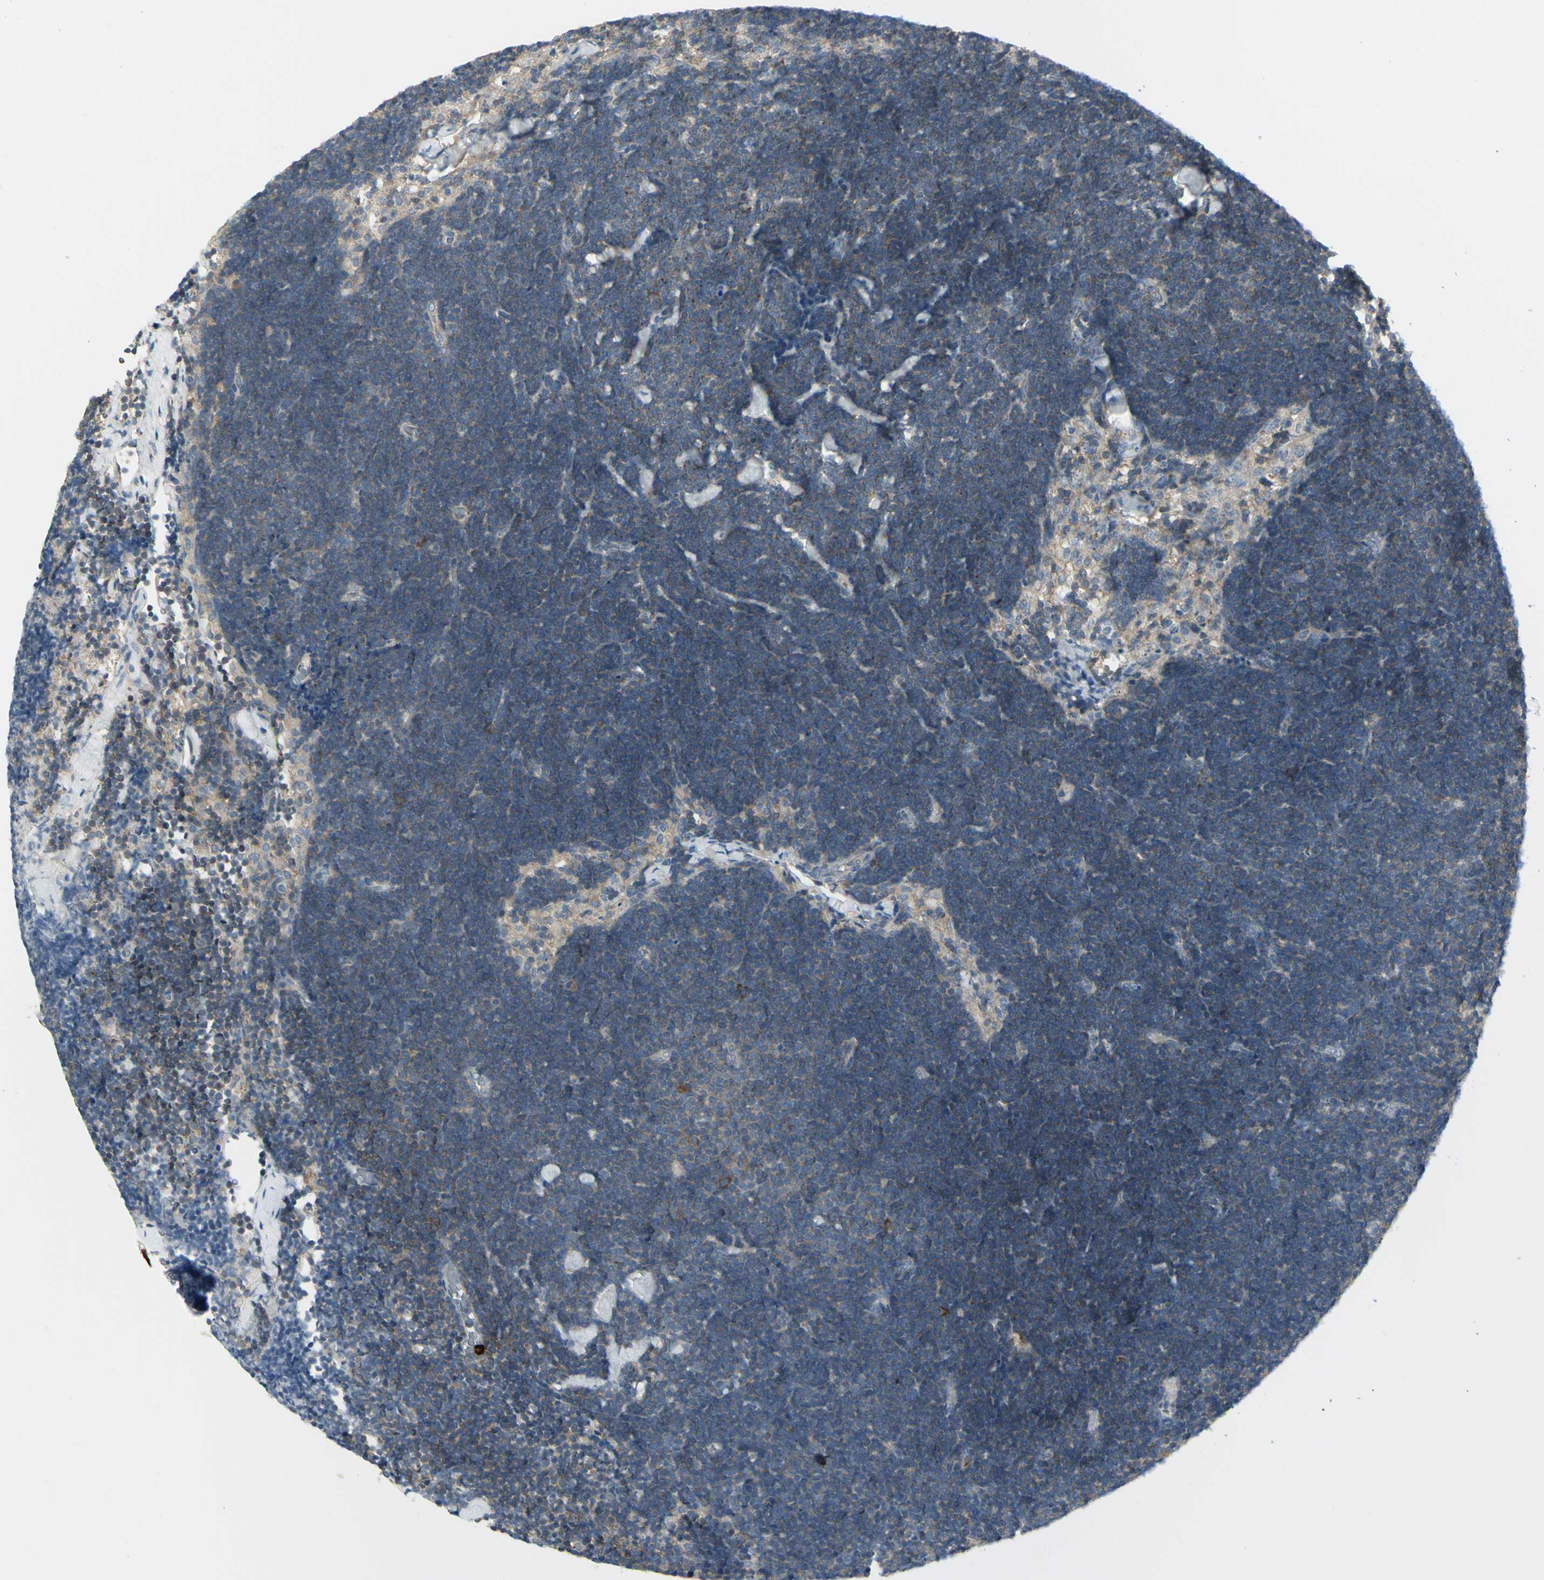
{"staining": {"intensity": "strong", "quantity": "<25%", "location": "cytoplasmic/membranous"}, "tissue": "lymph node", "cell_type": "Germinal center cells", "image_type": "normal", "snomed": [{"axis": "morphology", "description": "Normal tissue, NOS"}, {"axis": "topography", "description": "Lymph node"}], "caption": "Strong cytoplasmic/membranous expression is present in about <25% of germinal center cells in unremarkable lymph node.", "gene": "CCNB2", "patient": {"sex": "male", "age": 63}}